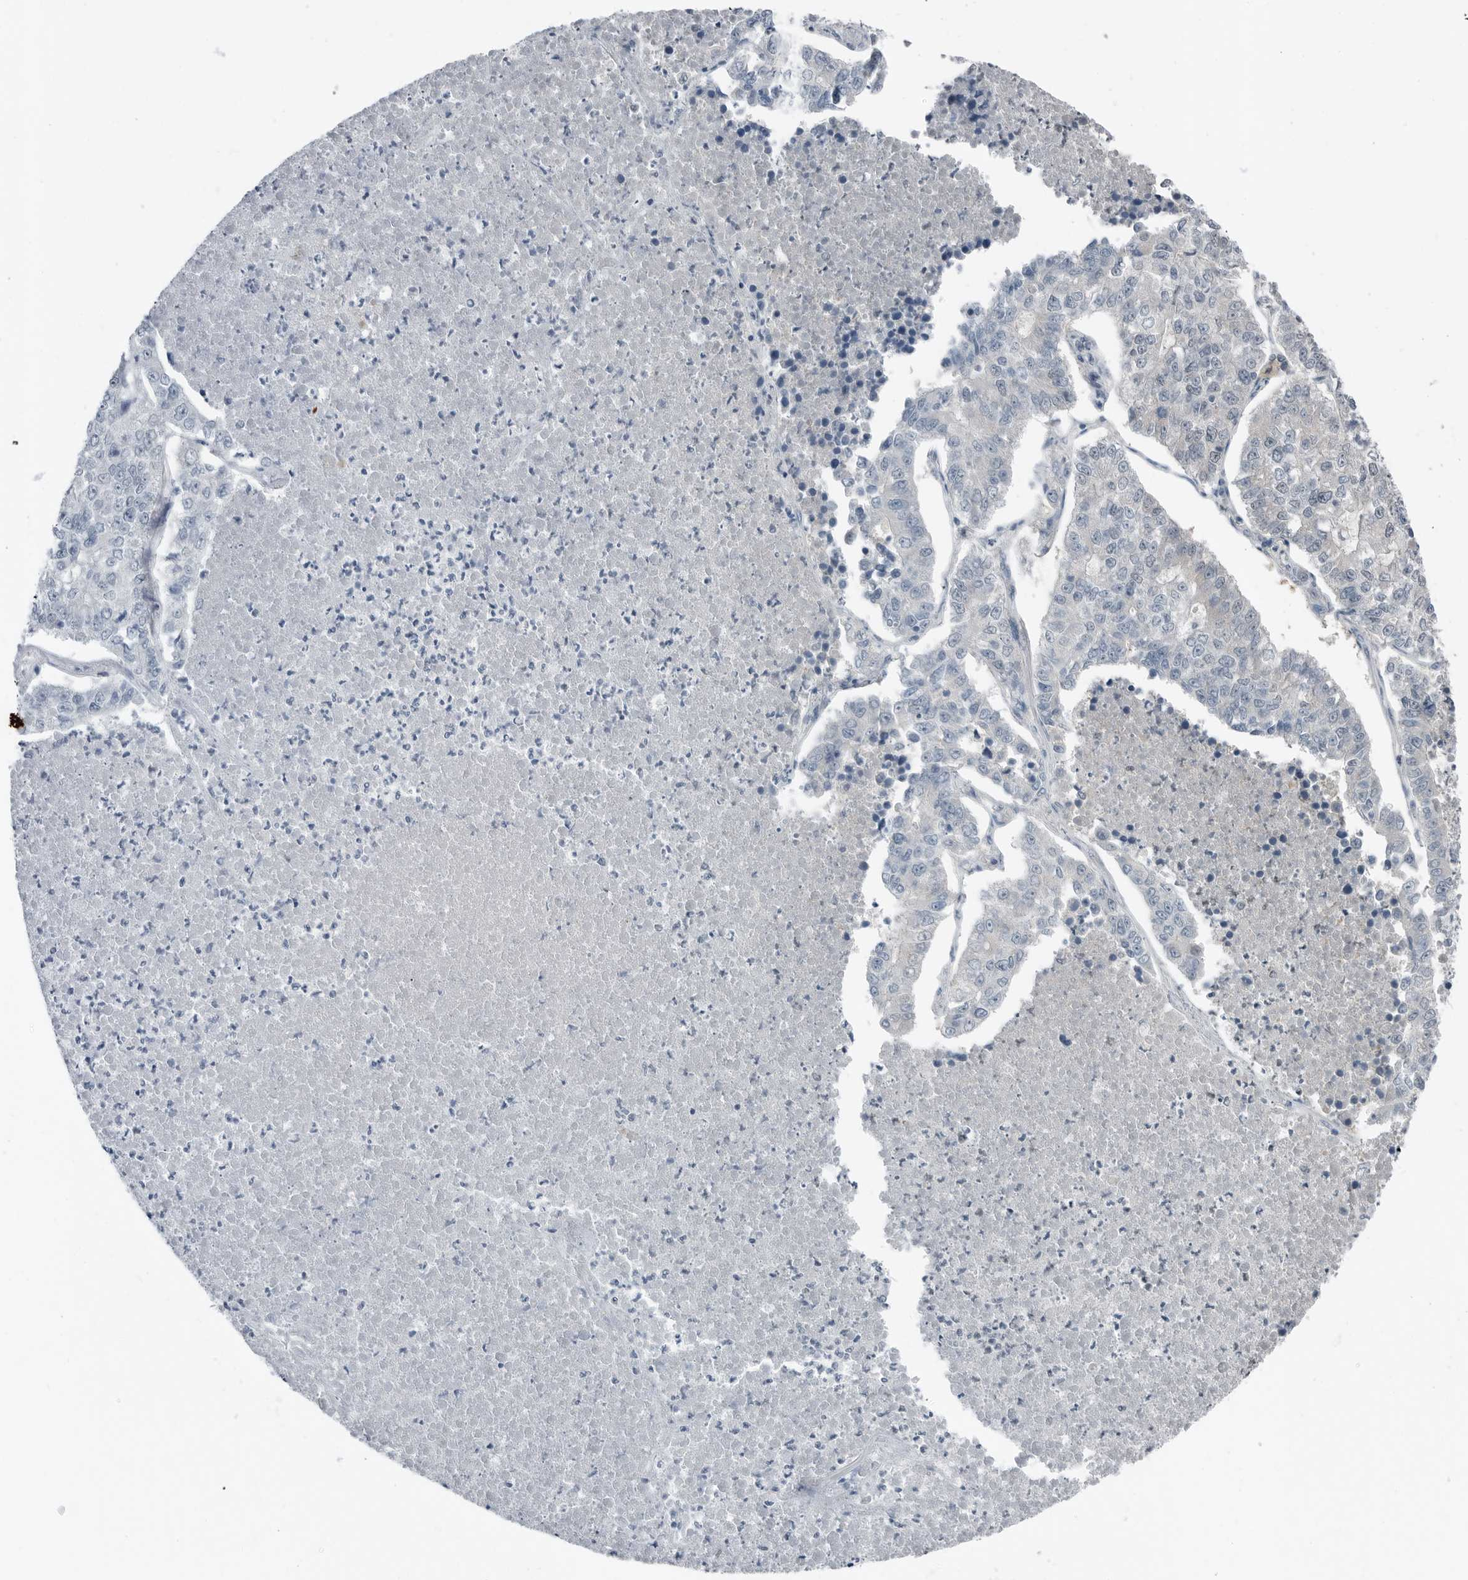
{"staining": {"intensity": "negative", "quantity": "none", "location": "none"}, "tissue": "lung cancer", "cell_type": "Tumor cells", "image_type": "cancer", "snomed": [{"axis": "morphology", "description": "Adenocarcinoma, NOS"}, {"axis": "topography", "description": "Lung"}], "caption": "Tumor cells show no significant protein staining in lung cancer (adenocarcinoma).", "gene": "MFAP3L", "patient": {"sex": "male", "age": 49}}